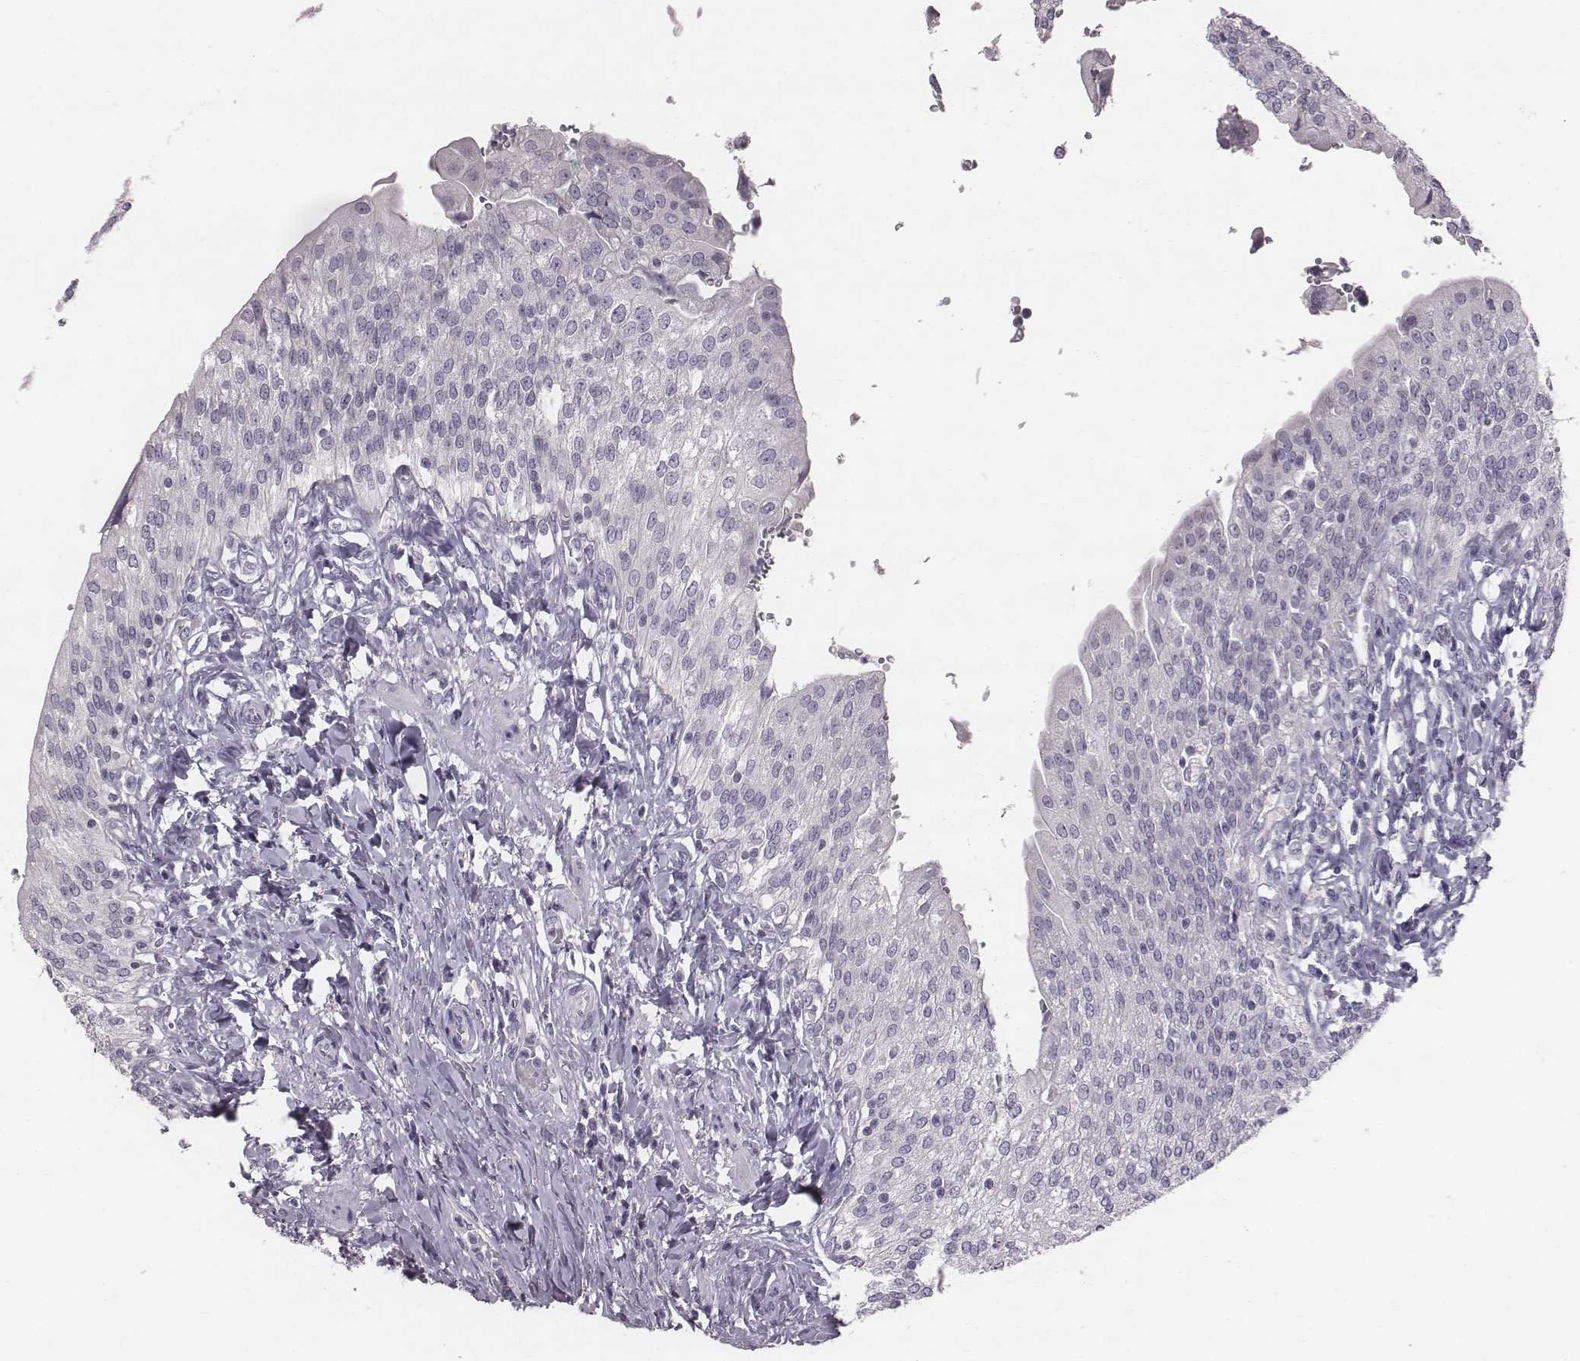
{"staining": {"intensity": "negative", "quantity": "none", "location": "none"}, "tissue": "urinary bladder", "cell_type": "Urothelial cells", "image_type": "normal", "snomed": [{"axis": "morphology", "description": "Normal tissue, NOS"}, {"axis": "morphology", "description": "Inflammation, NOS"}, {"axis": "topography", "description": "Urinary bladder"}], "caption": "High magnification brightfield microscopy of benign urinary bladder stained with DAB (brown) and counterstained with hematoxylin (blue): urothelial cells show no significant positivity.", "gene": "ENSG00000284762", "patient": {"sex": "male", "age": 64}}